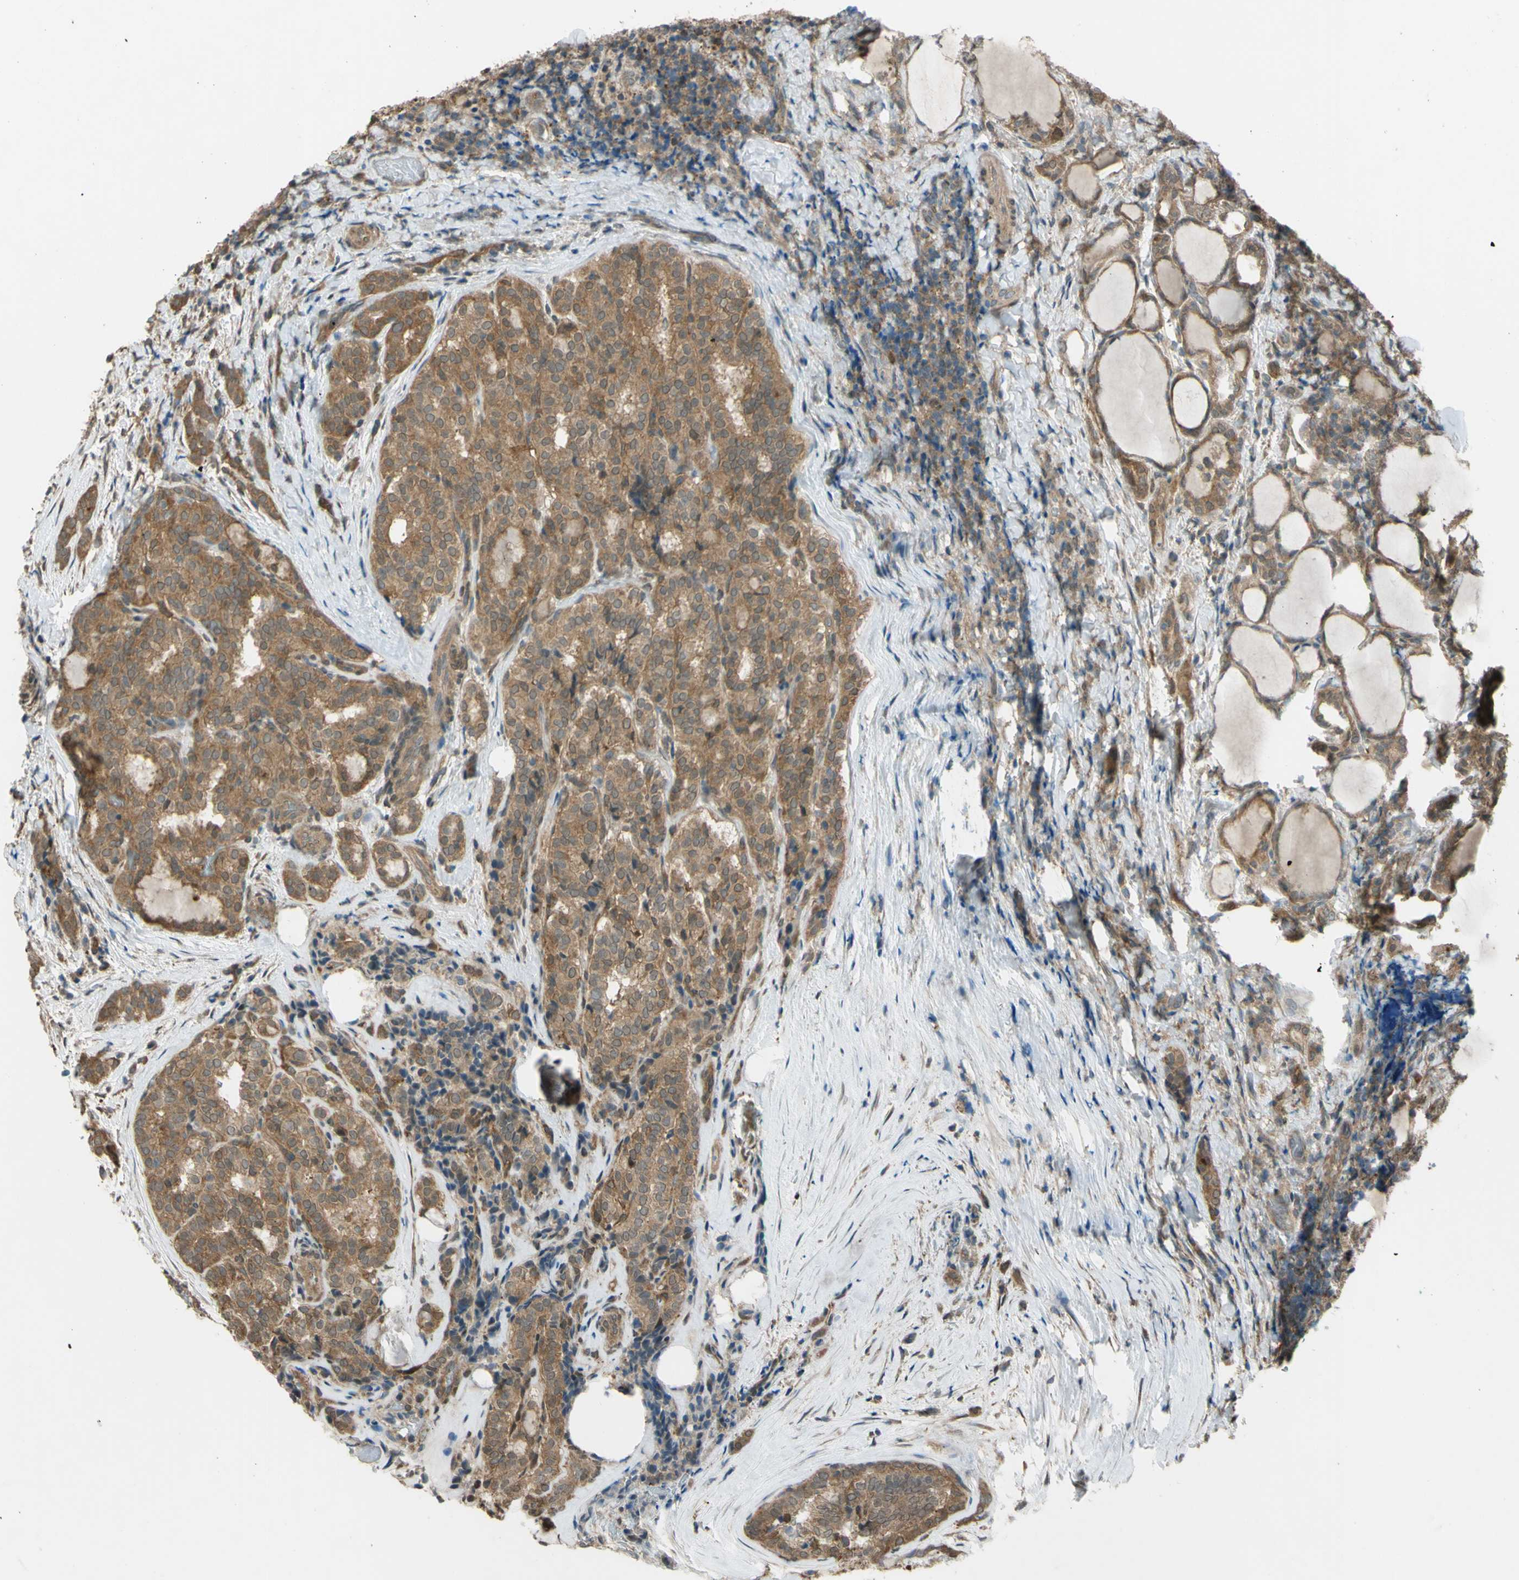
{"staining": {"intensity": "moderate", "quantity": ">75%", "location": "cytoplasmic/membranous"}, "tissue": "thyroid cancer", "cell_type": "Tumor cells", "image_type": "cancer", "snomed": [{"axis": "morphology", "description": "Normal tissue, NOS"}, {"axis": "morphology", "description": "Papillary adenocarcinoma, NOS"}, {"axis": "topography", "description": "Thyroid gland"}], "caption": "Papillary adenocarcinoma (thyroid) was stained to show a protein in brown. There is medium levels of moderate cytoplasmic/membranous staining in about >75% of tumor cells.", "gene": "YWHAQ", "patient": {"sex": "female", "age": 30}}